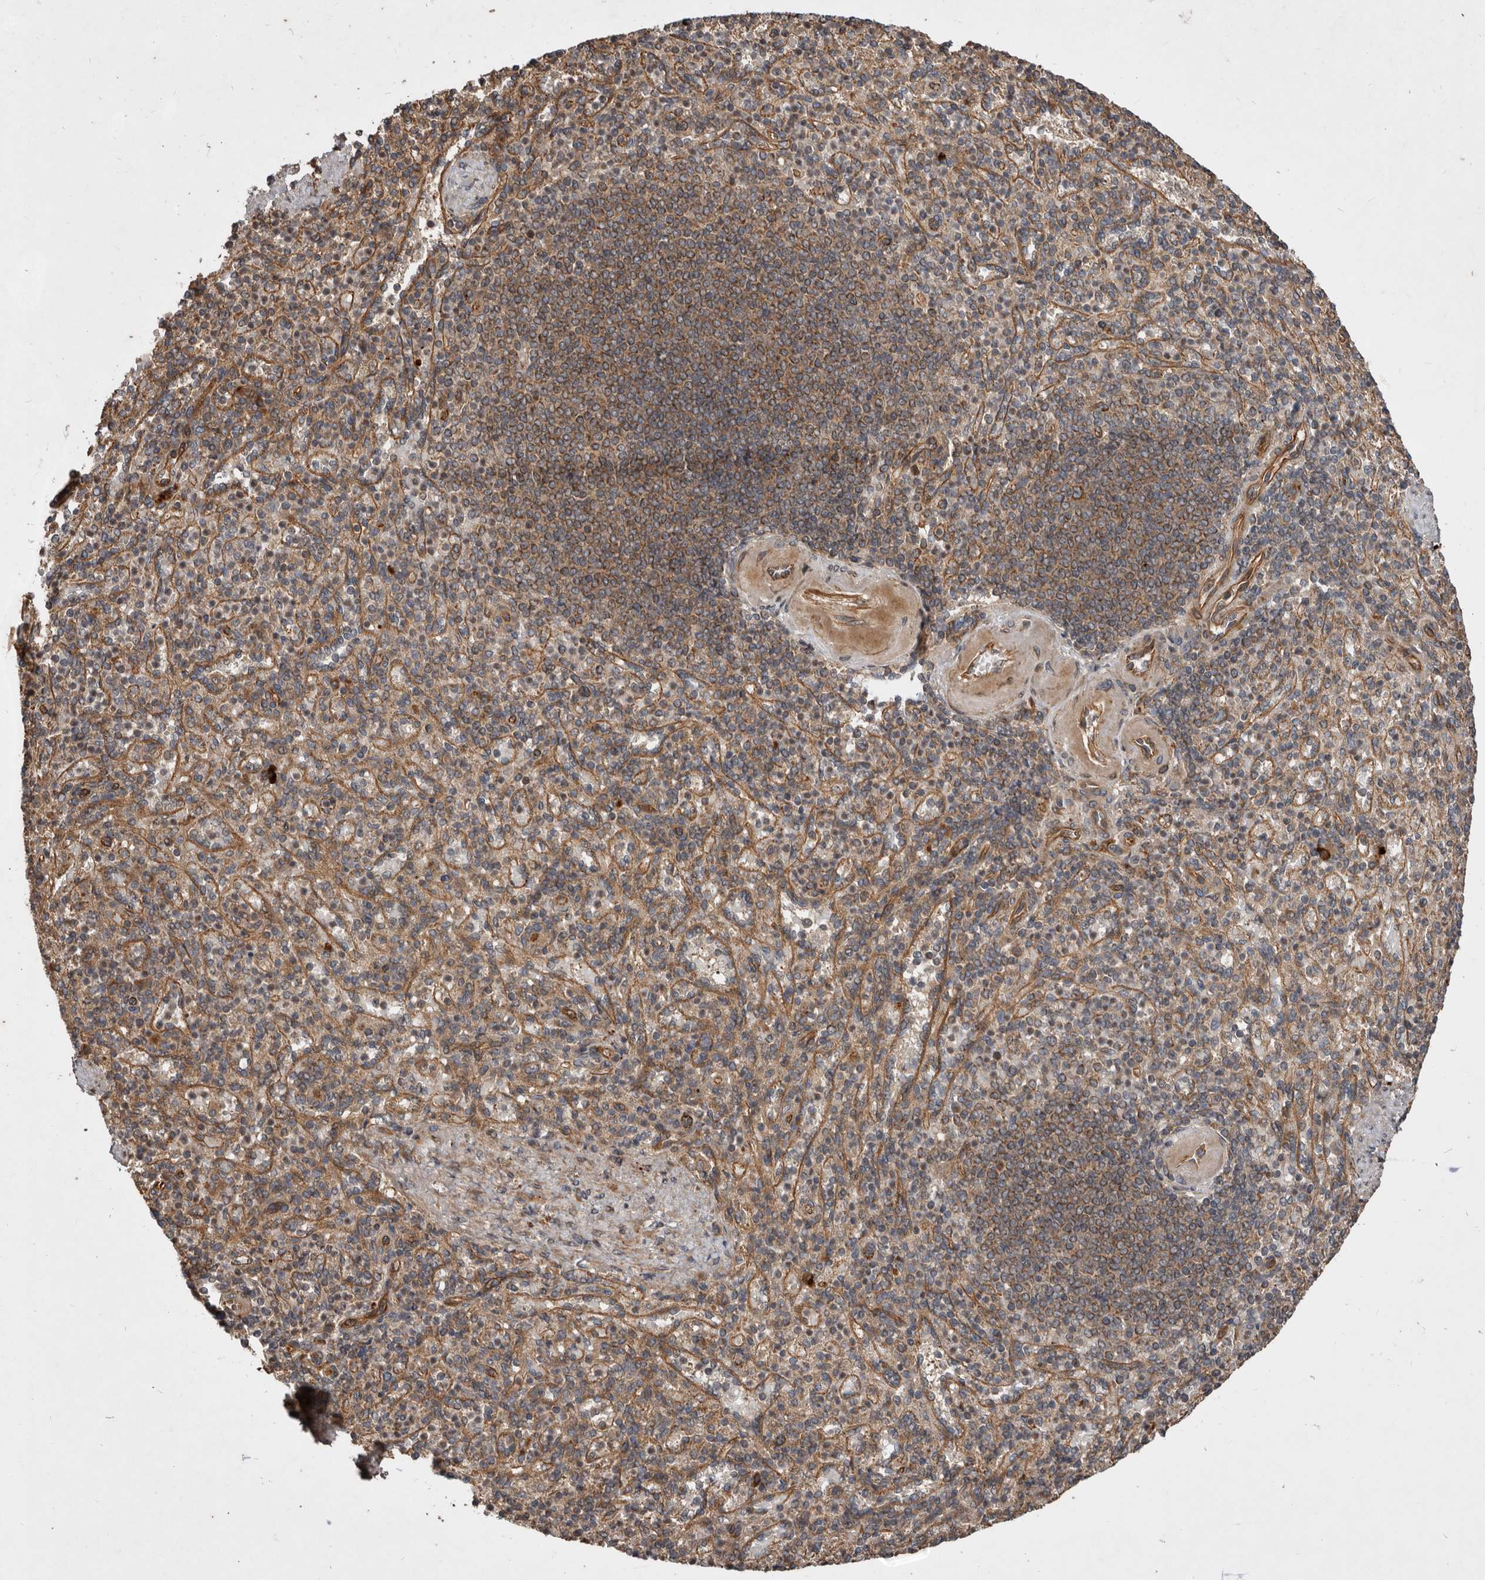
{"staining": {"intensity": "moderate", "quantity": "25%-75%", "location": "cytoplasmic/membranous"}, "tissue": "spleen", "cell_type": "Cells in red pulp", "image_type": "normal", "snomed": [{"axis": "morphology", "description": "Normal tissue, NOS"}, {"axis": "topography", "description": "Spleen"}], "caption": "Immunohistochemistry (IHC) of unremarkable human spleen exhibits medium levels of moderate cytoplasmic/membranous positivity in approximately 25%-75% of cells in red pulp. (DAB IHC with brightfield microscopy, high magnification).", "gene": "STK36", "patient": {"sex": "female", "age": 74}}